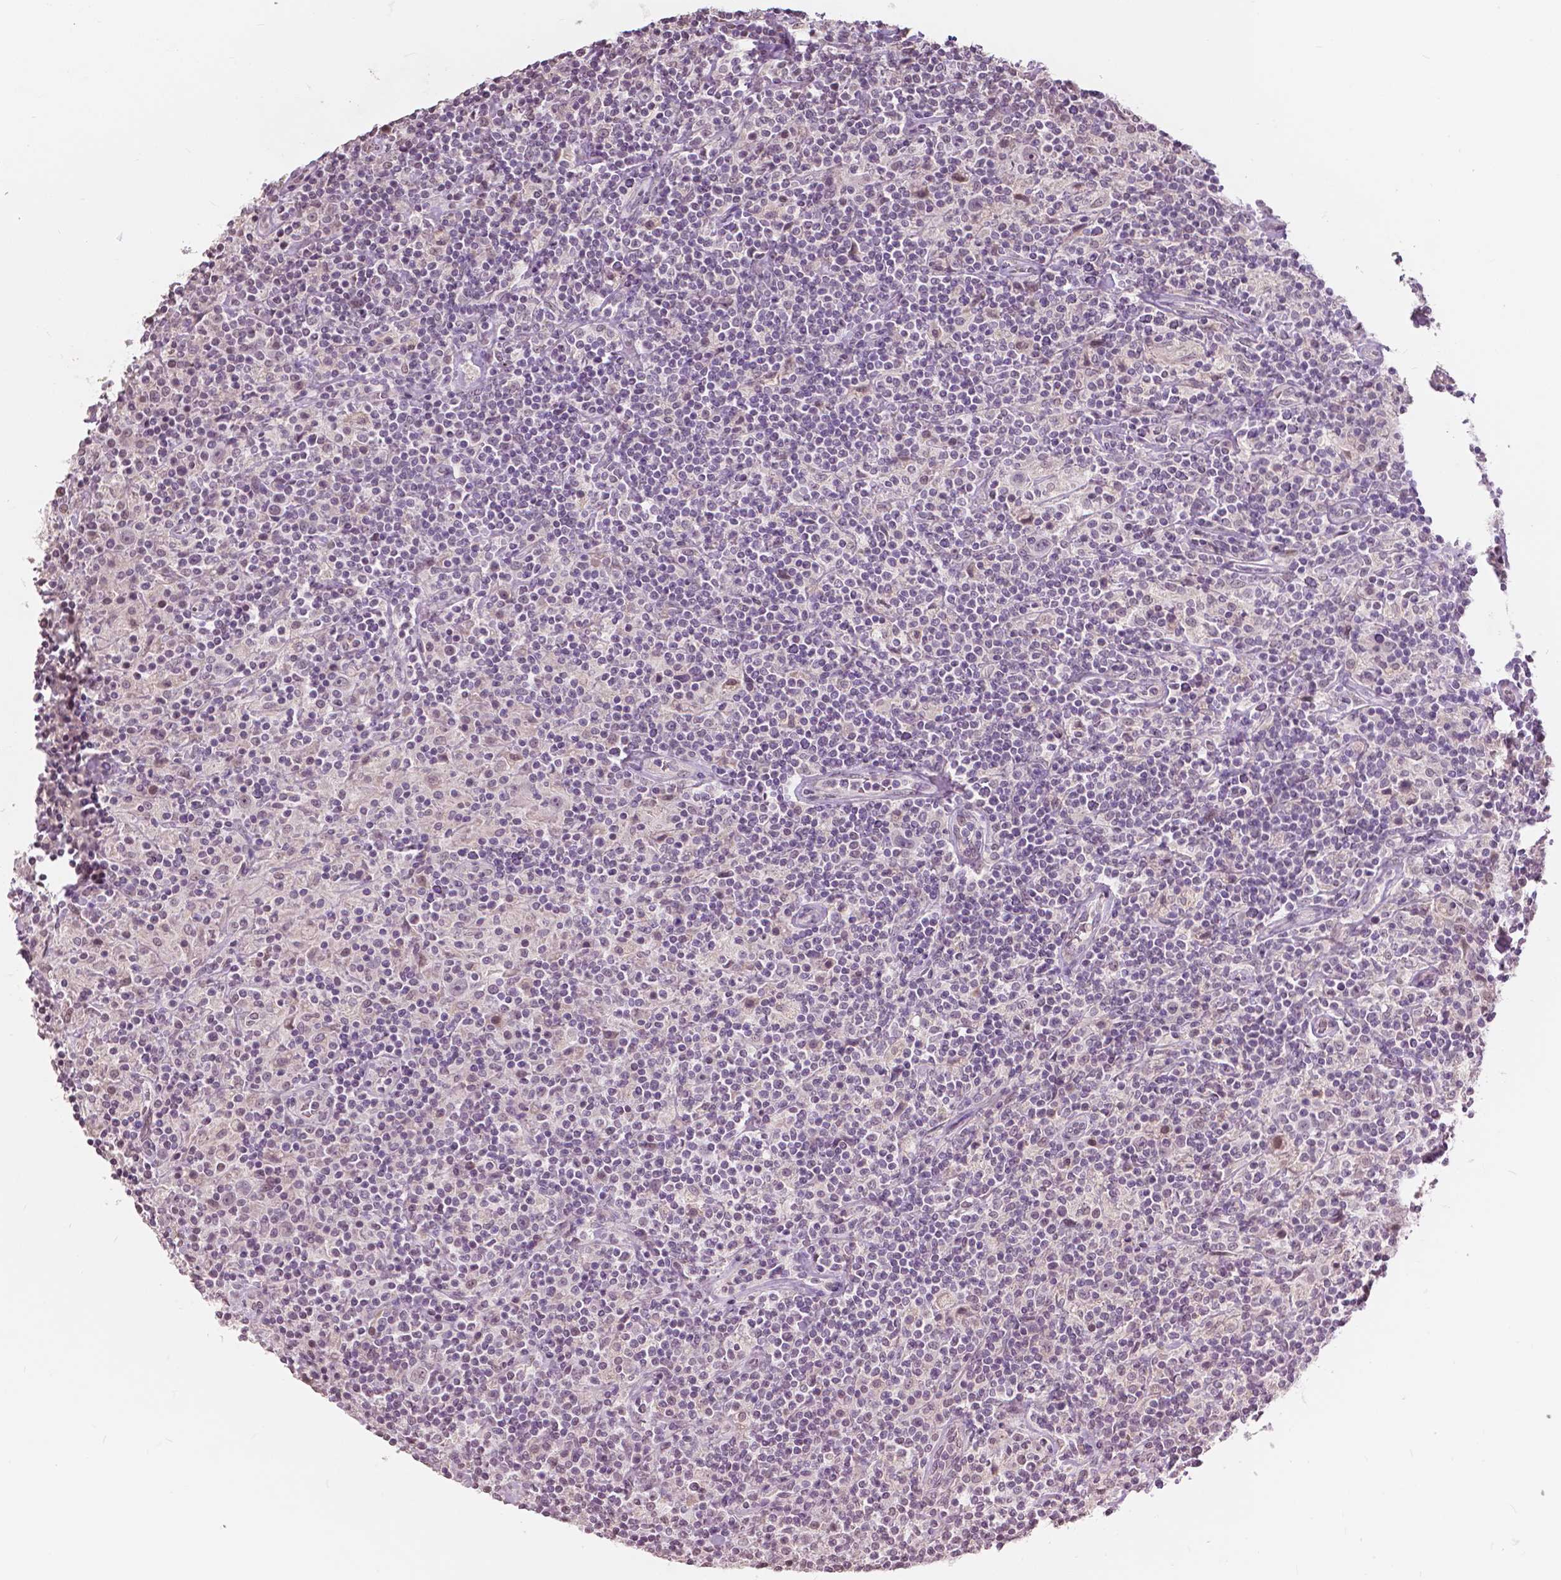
{"staining": {"intensity": "negative", "quantity": "none", "location": "none"}, "tissue": "lymphoma", "cell_type": "Tumor cells", "image_type": "cancer", "snomed": [{"axis": "morphology", "description": "Hodgkin's disease, NOS"}, {"axis": "topography", "description": "Lymph node"}], "caption": "Human lymphoma stained for a protein using immunohistochemistry (IHC) exhibits no expression in tumor cells.", "gene": "HOXA10", "patient": {"sex": "male", "age": 70}}